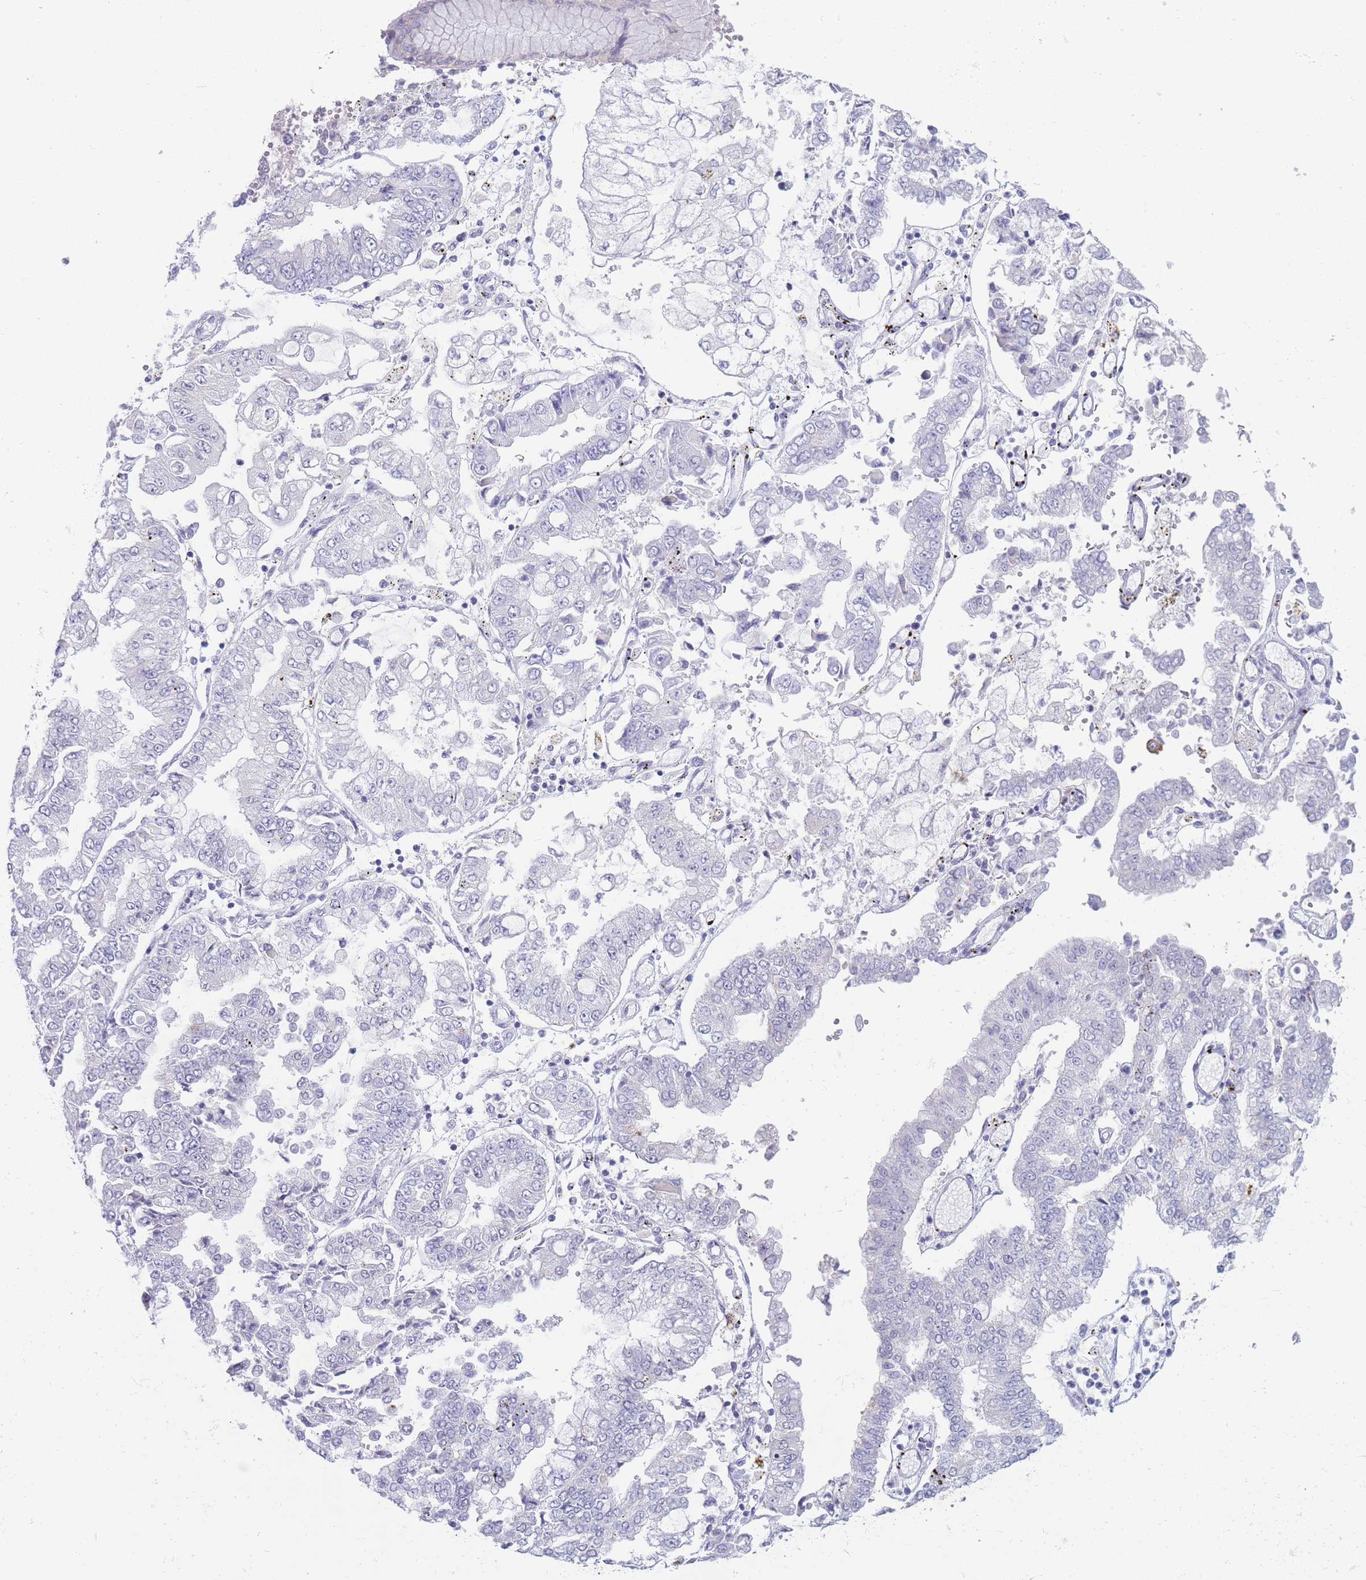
{"staining": {"intensity": "negative", "quantity": "none", "location": "none"}, "tissue": "stomach cancer", "cell_type": "Tumor cells", "image_type": "cancer", "snomed": [{"axis": "morphology", "description": "Adenocarcinoma, NOS"}, {"axis": "topography", "description": "Stomach"}], "caption": "Photomicrograph shows no protein positivity in tumor cells of stomach adenocarcinoma tissue.", "gene": "CD37", "patient": {"sex": "male", "age": 76}}